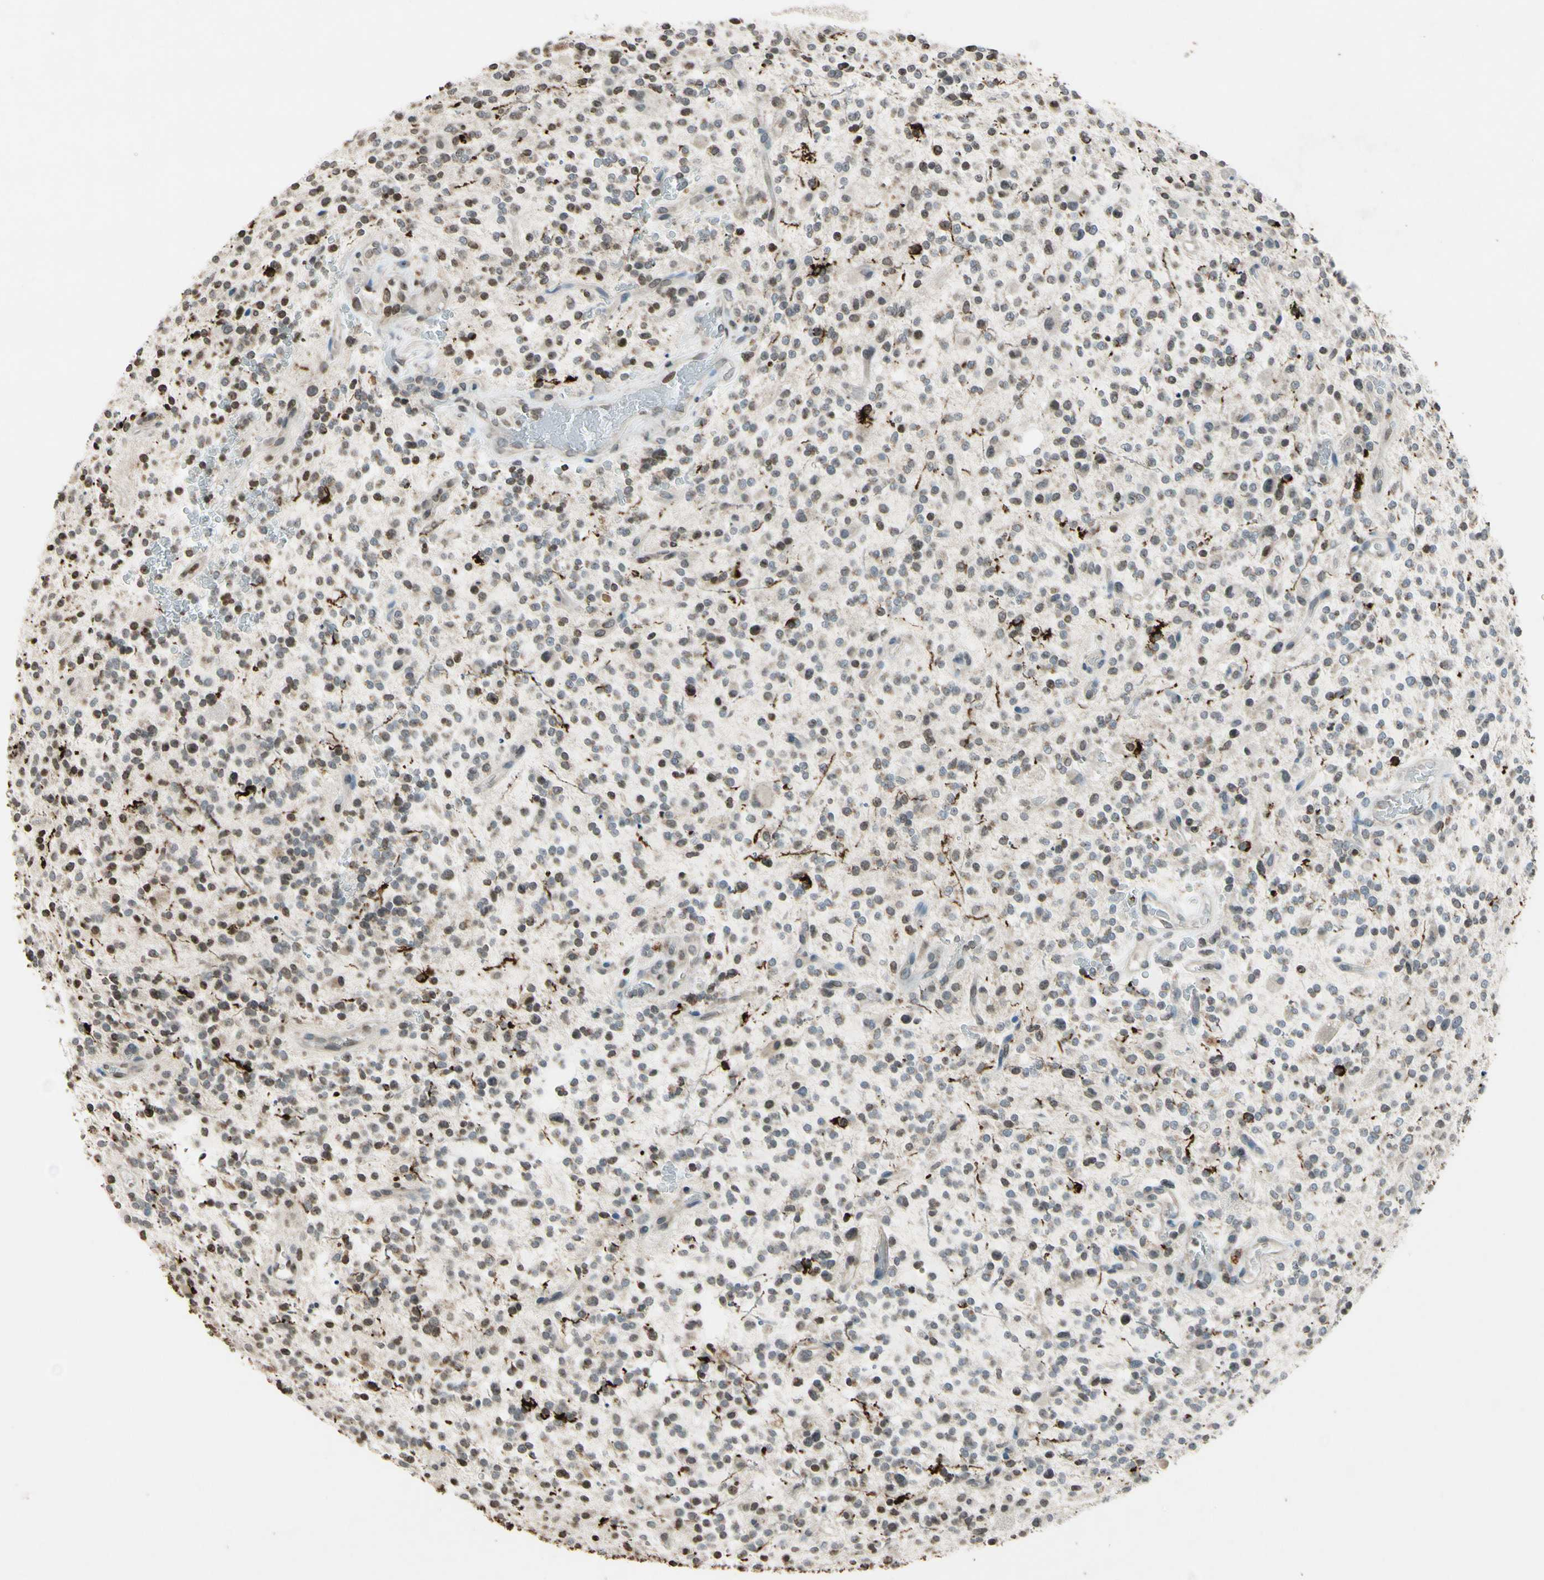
{"staining": {"intensity": "weak", "quantity": ">75%", "location": "cytoplasmic/membranous"}, "tissue": "glioma", "cell_type": "Tumor cells", "image_type": "cancer", "snomed": [{"axis": "morphology", "description": "Glioma, malignant, High grade"}, {"axis": "topography", "description": "Brain"}], "caption": "Protein analysis of malignant high-grade glioma tissue displays weak cytoplasmic/membranous positivity in approximately >75% of tumor cells. (DAB (3,3'-diaminobenzidine) IHC with brightfield microscopy, high magnification).", "gene": "CLDN11", "patient": {"sex": "male", "age": 48}}